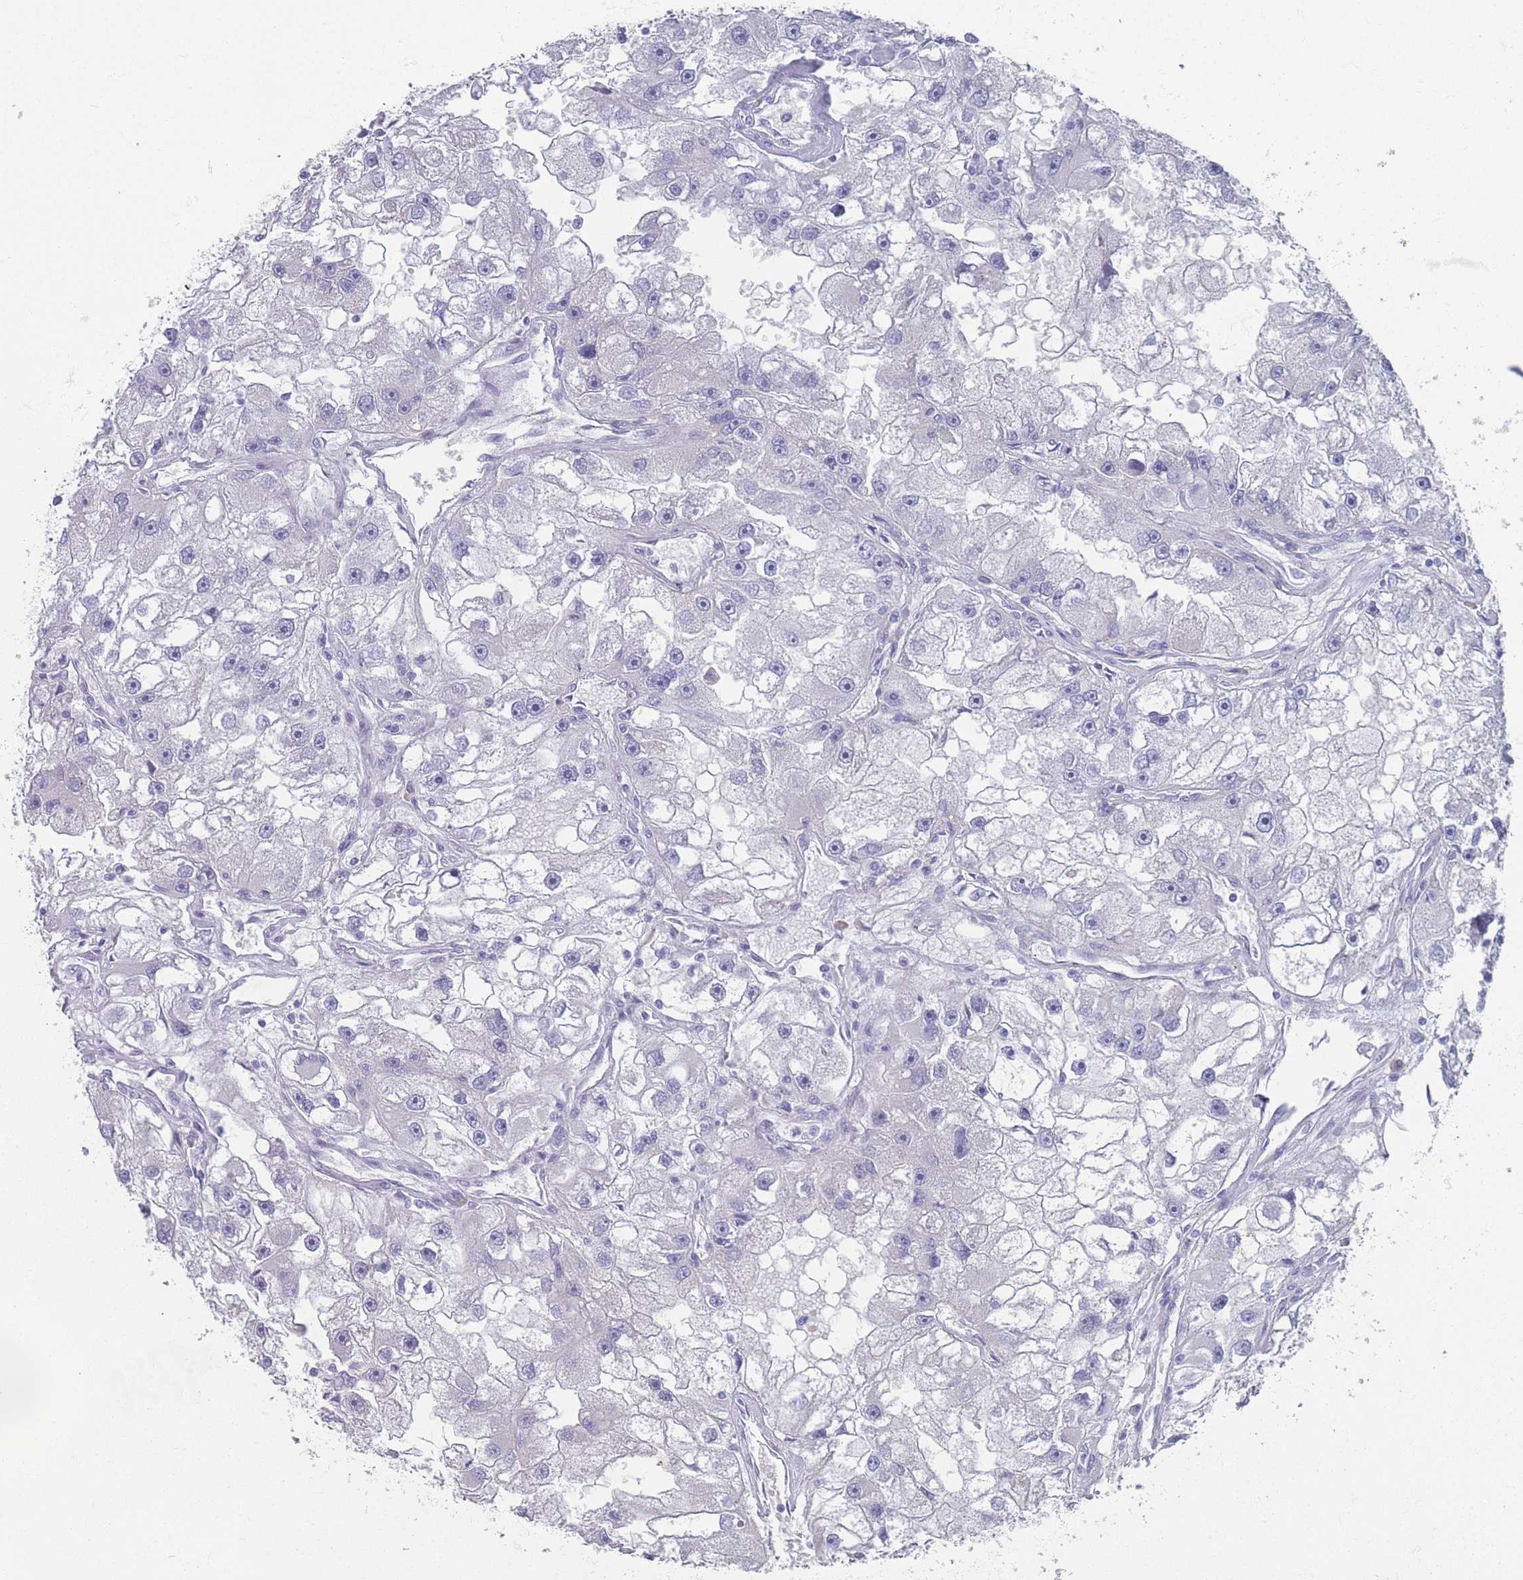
{"staining": {"intensity": "negative", "quantity": "none", "location": "none"}, "tissue": "renal cancer", "cell_type": "Tumor cells", "image_type": "cancer", "snomed": [{"axis": "morphology", "description": "Adenocarcinoma, NOS"}, {"axis": "topography", "description": "Kidney"}], "caption": "Tumor cells show no significant protein staining in adenocarcinoma (renal).", "gene": "ST8SIA5", "patient": {"sex": "male", "age": 63}}